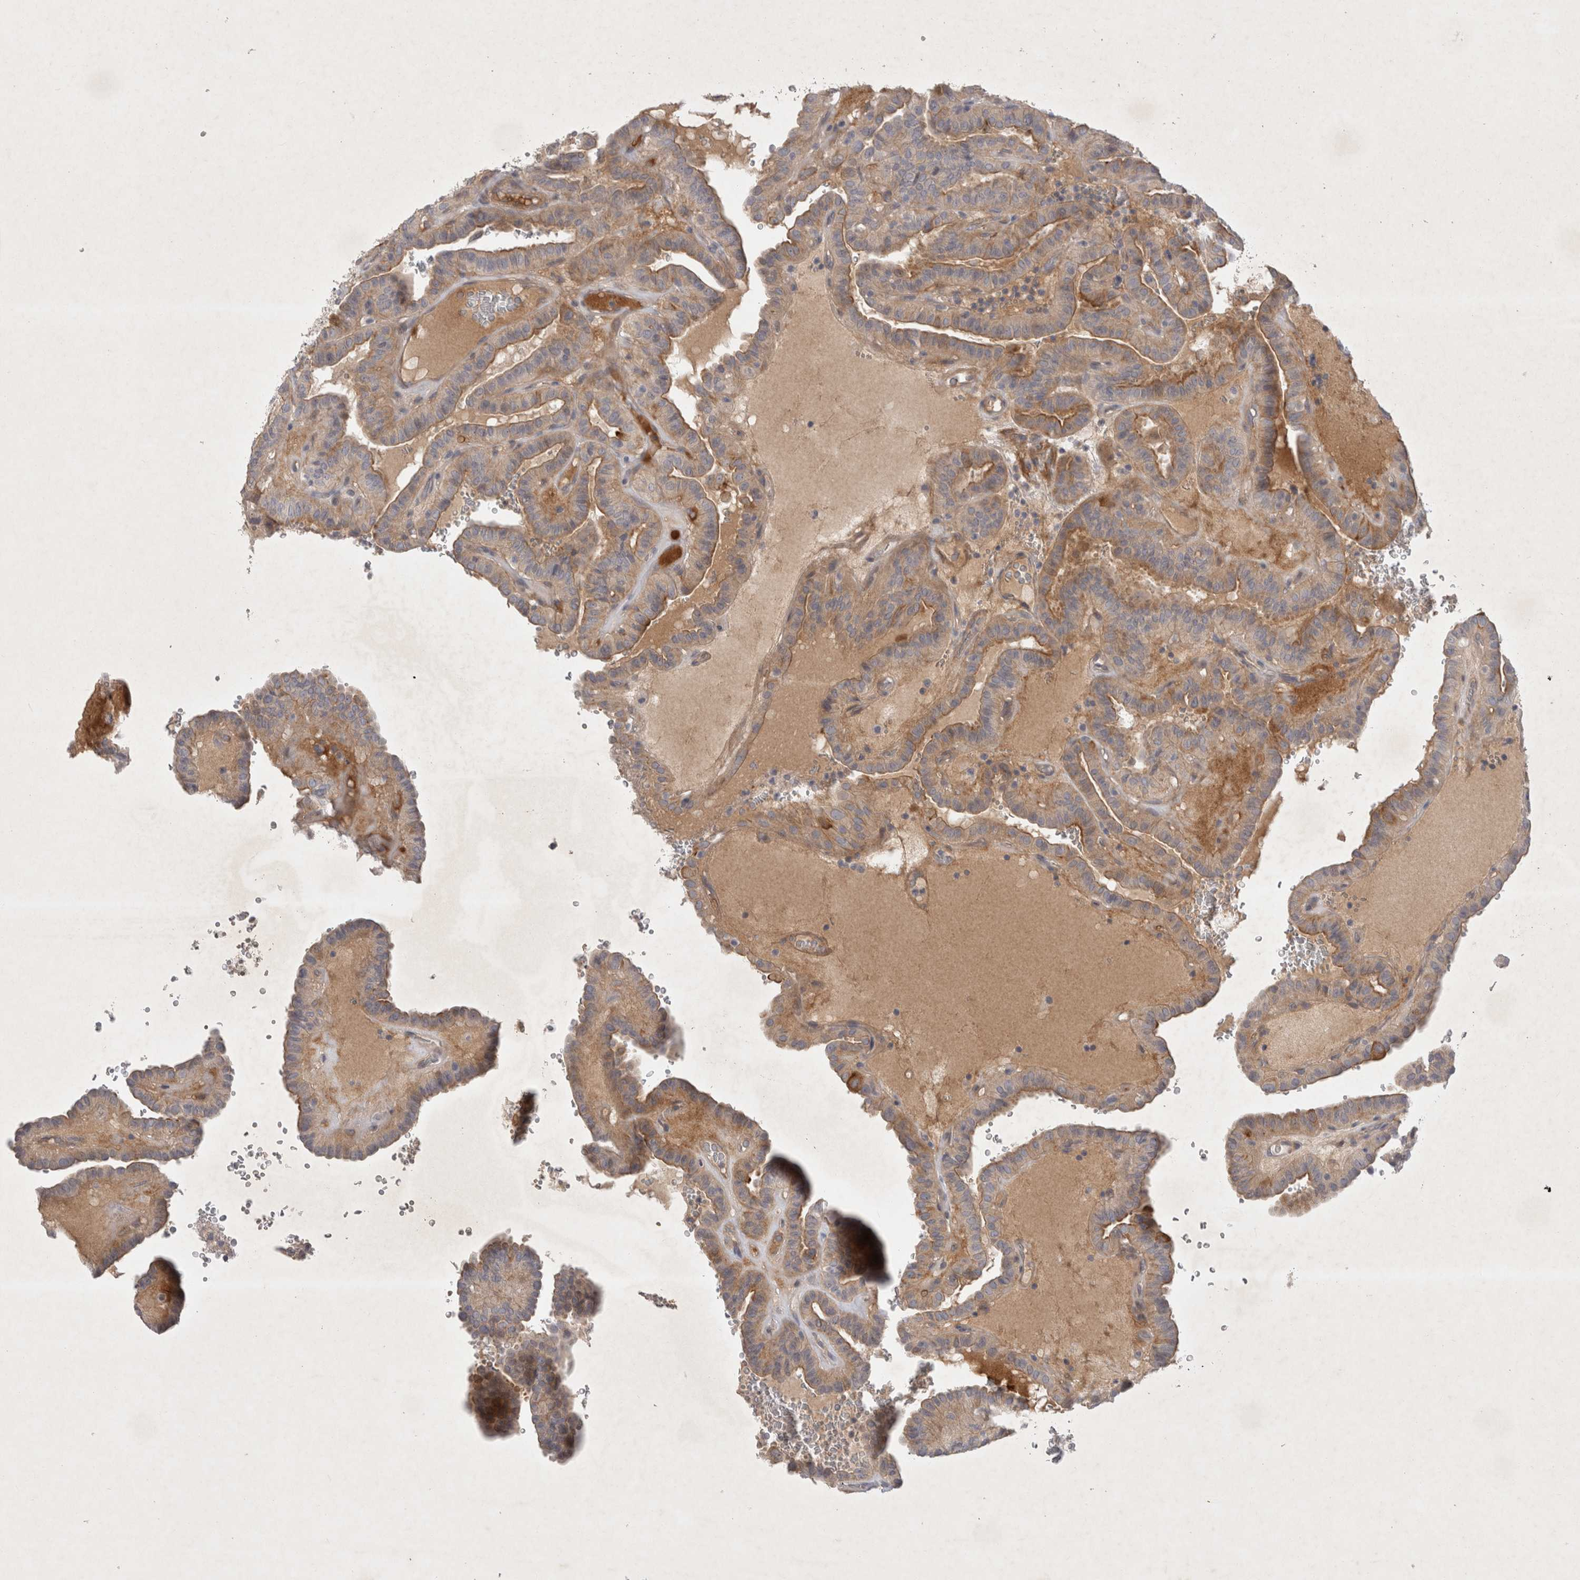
{"staining": {"intensity": "moderate", "quantity": ">75%", "location": "cytoplasmic/membranous"}, "tissue": "thyroid cancer", "cell_type": "Tumor cells", "image_type": "cancer", "snomed": [{"axis": "morphology", "description": "Papillary adenocarcinoma, NOS"}, {"axis": "topography", "description": "Thyroid gland"}], "caption": "Tumor cells demonstrate medium levels of moderate cytoplasmic/membranous staining in about >75% of cells in papillary adenocarcinoma (thyroid). (DAB (3,3'-diaminobenzidine) = brown stain, brightfield microscopy at high magnification).", "gene": "BZW2", "patient": {"sex": "male", "age": 77}}